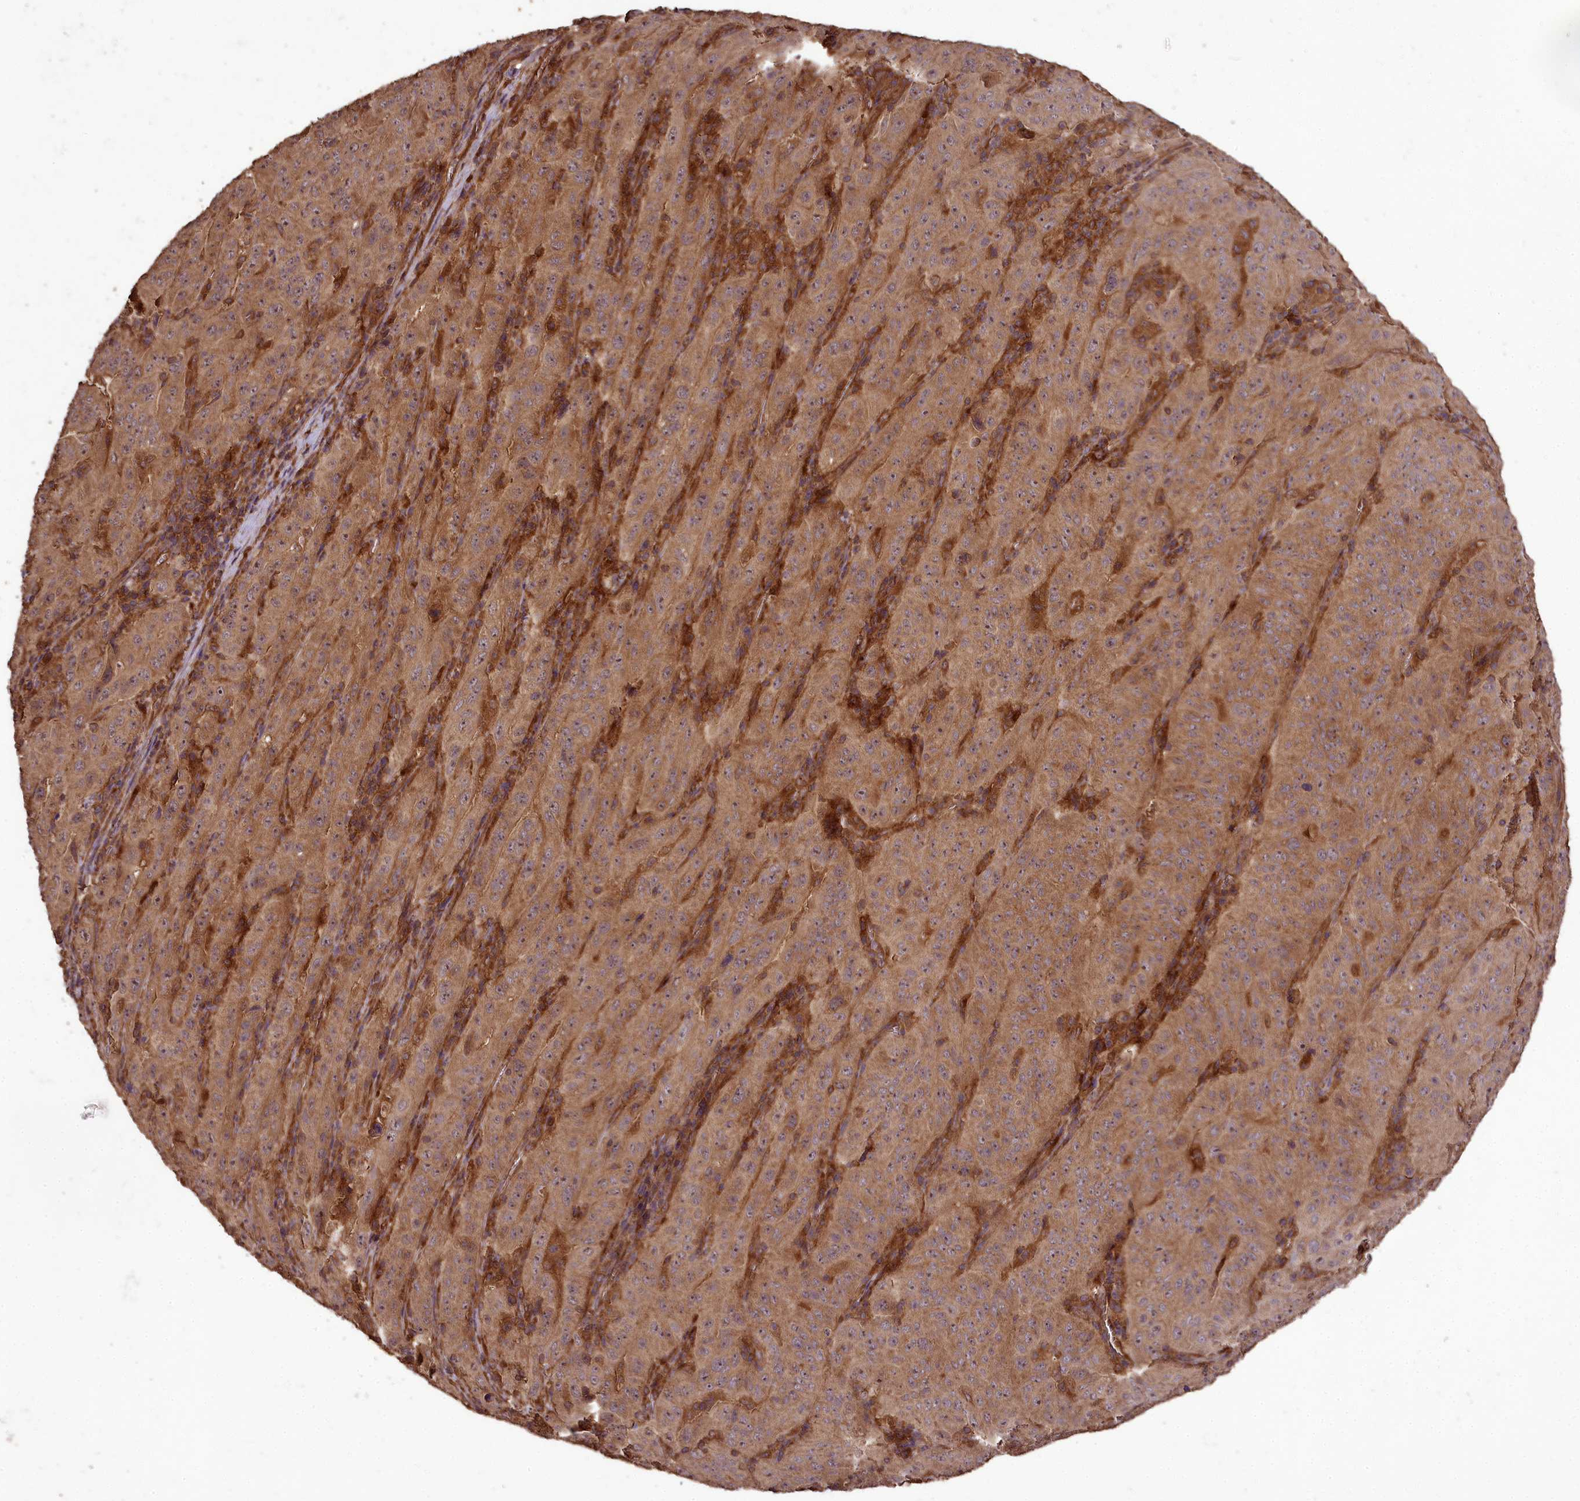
{"staining": {"intensity": "moderate", "quantity": ">75%", "location": "cytoplasmic/membranous"}, "tissue": "pancreatic cancer", "cell_type": "Tumor cells", "image_type": "cancer", "snomed": [{"axis": "morphology", "description": "Adenocarcinoma, NOS"}, {"axis": "topography", "description": "Pancreas"}], "caption": "Moderate cytoplasmic/membranous protein staining is appreciated in approximately >75% of tumor cells in pancreatic cancer. (Stains: DAB (3,3'-diaminobenzidine) in brown, nuclei in blue, Microscopy: brightfield microscopy at high magnification).", "gene": "TTLL10", "patient": {"sex": "male", "age": 63}}